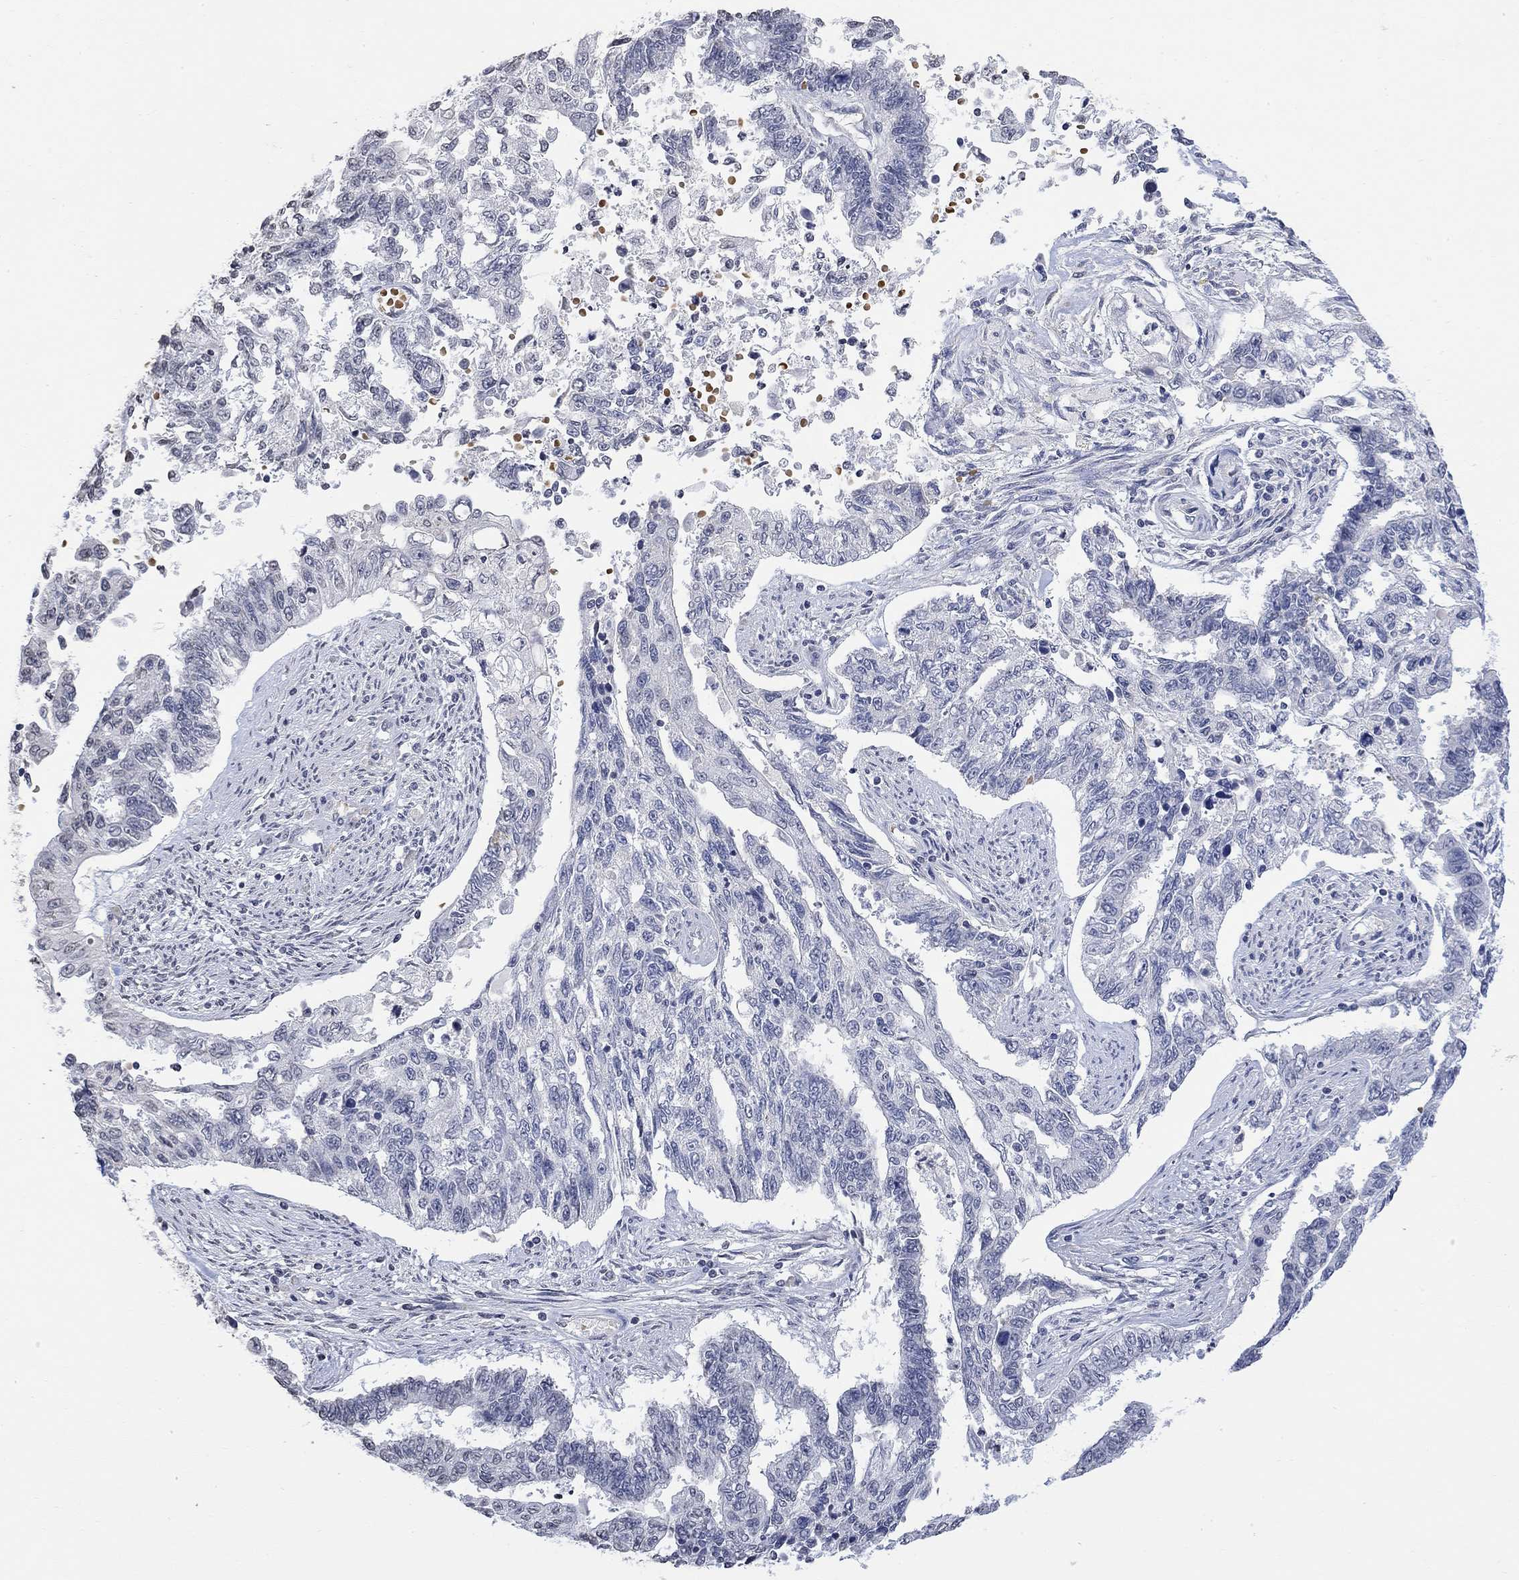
{"staining": {"intensity": "negative", "quantity": "none", "location": "none"}, "tissue": "endometrial cancer", "cell_type": "Tumor cells", "image_type": "cancer", "snomed": [{"axis": "morphology", "description": "Adenocarcinoma, NOS"}, {"axis": "topography", "description": "Uterus"}], "caption": "Human endometrial cancer stained for a protein using immunohistochemistry (IHC) shows no staining in tumor cells.", "gene": "TMEM255A", "patient": {"sex": "female", "age": 59}}